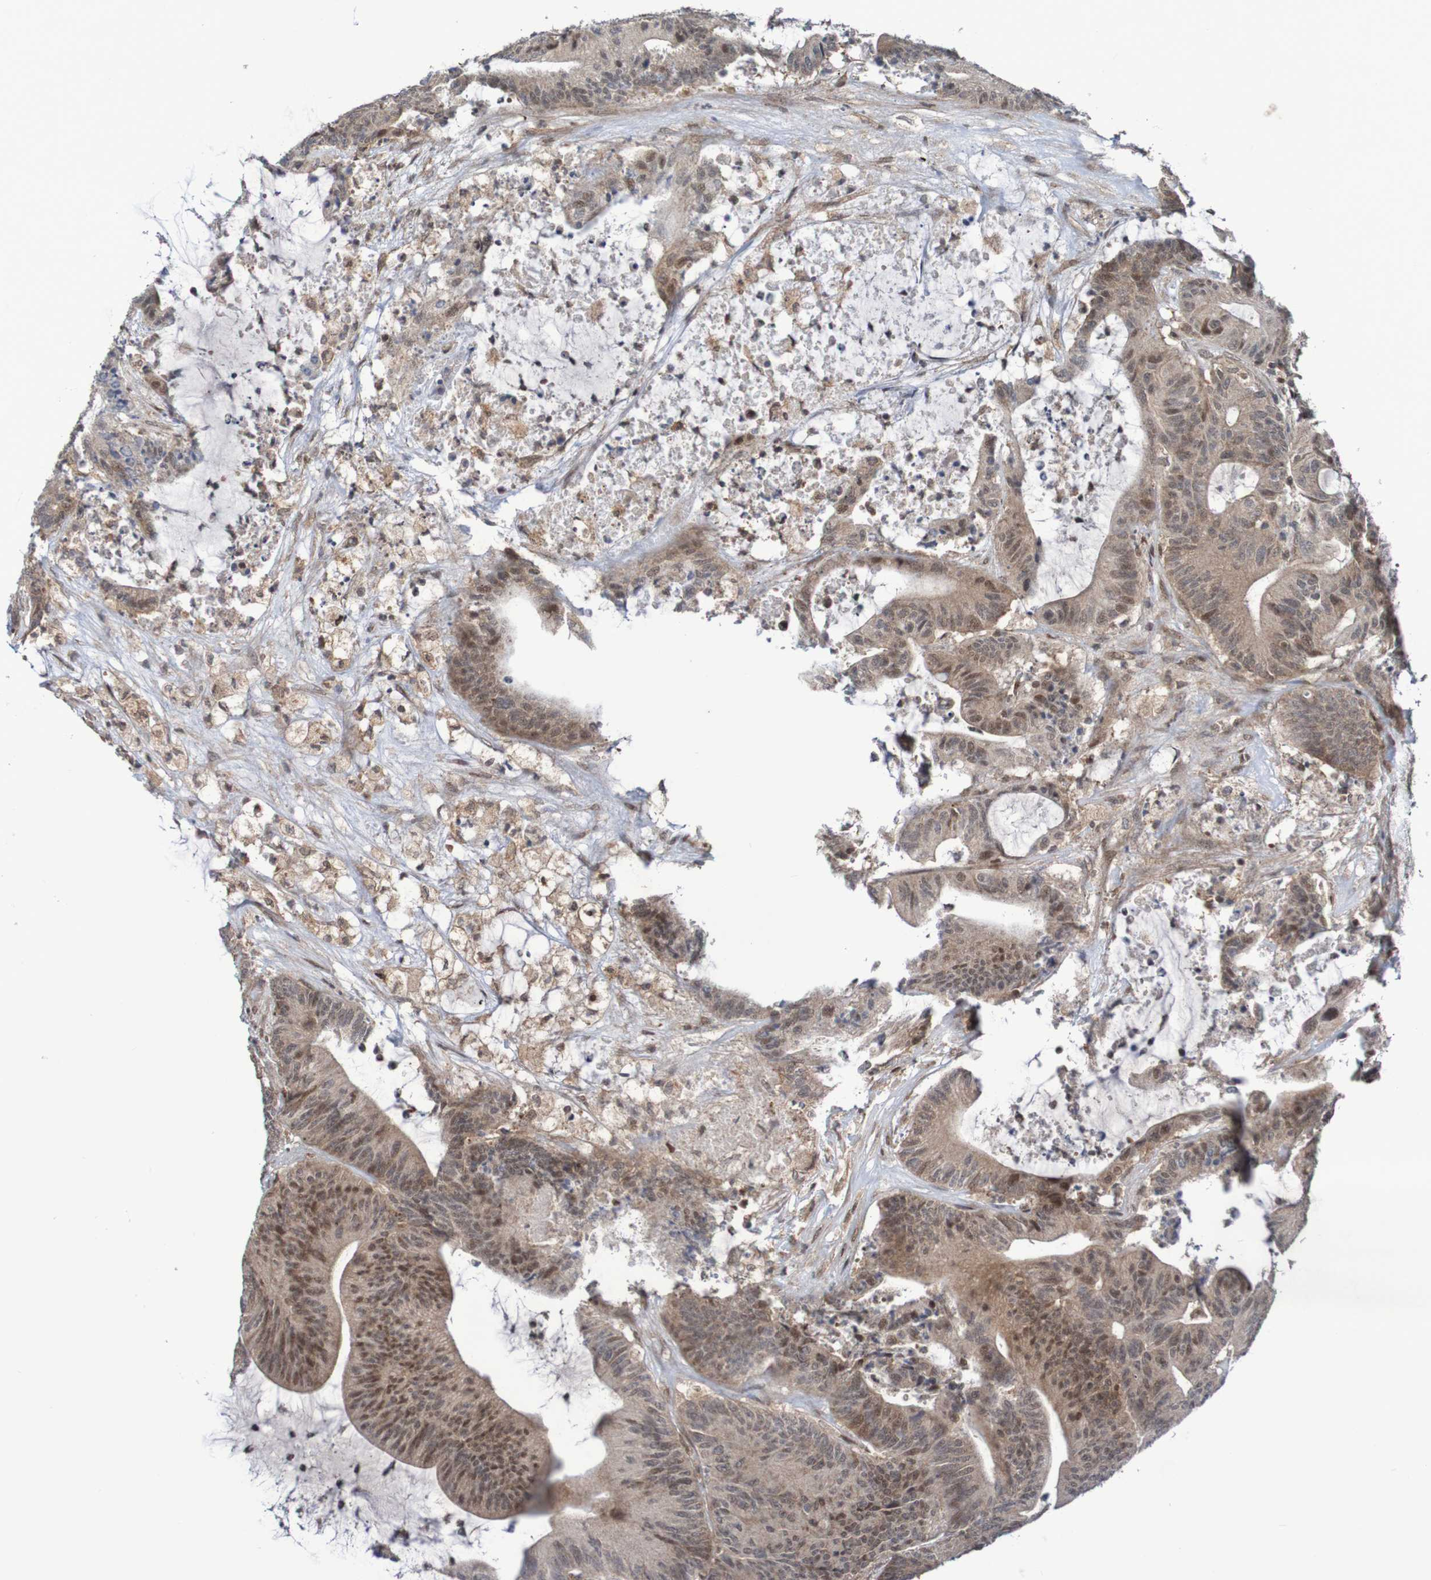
{"staining": {"intensity": "weak", "quantity": ">75%", "location": "cytoplasmic/membranous,nuclear"}, "tissue": "colorectal cancer", "cell_type": "Tumor cells", "image_type": "cancer", "snomed": [{"axis": "morphology", "description": "Adenocarcinoma, NOS"}, {"axis": "topography", "description": "Colon"}], "caption": "Immunohistochemistry micrograph of neoplastic tissue: human colorectal cancer (adenocarcinoma) stained using IHC shows low levels of weak protein expression localized specifically in the cytoplasmic/membranous and nuclear of tumor cells, appearing as a cytoplasmic/membranous and nuclear brown color.", "gene": "ITLN1", "patient": {"sex": "female", "age": 84}}